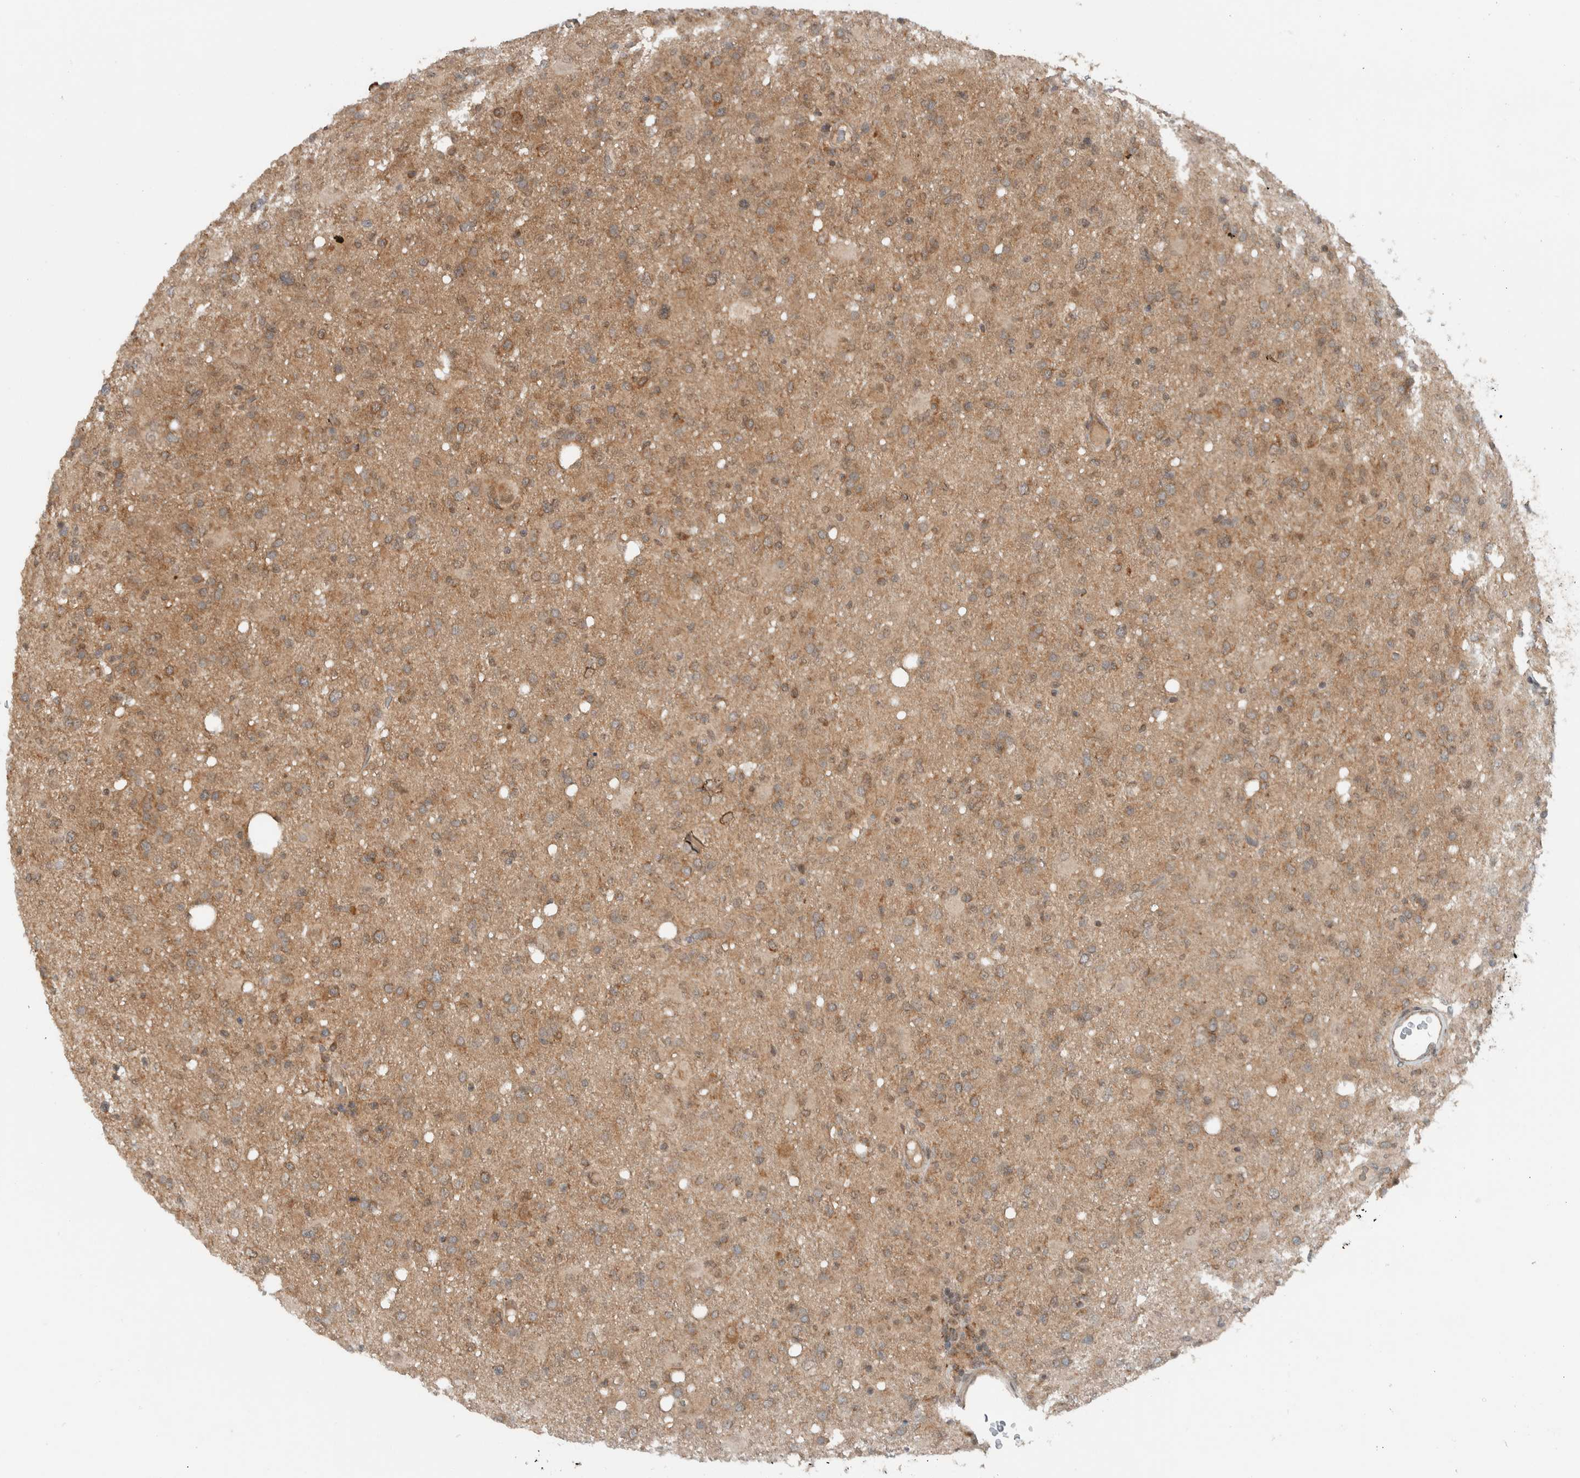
{"staining": {"intensity": "weak", "quantity": "25%-75%", "location": "cytoplasmic/membranous"}, "tissue": "glioma", "cell_type": "Tumor cells", "image_type": "cancer", "snomed": [{"axis": "morphology", "description": "Glioma, malignant, High grade"}, {"axis": "topography", "description": "Brain"}], "caption": "A photomicrograph of human malignant high-grade glioma stained for a protein displays weak cytoplasmic/membranous brown staining in tumor cells.", "gene": "KLHL6", "patient": {"sex": "female", "age": 57}}